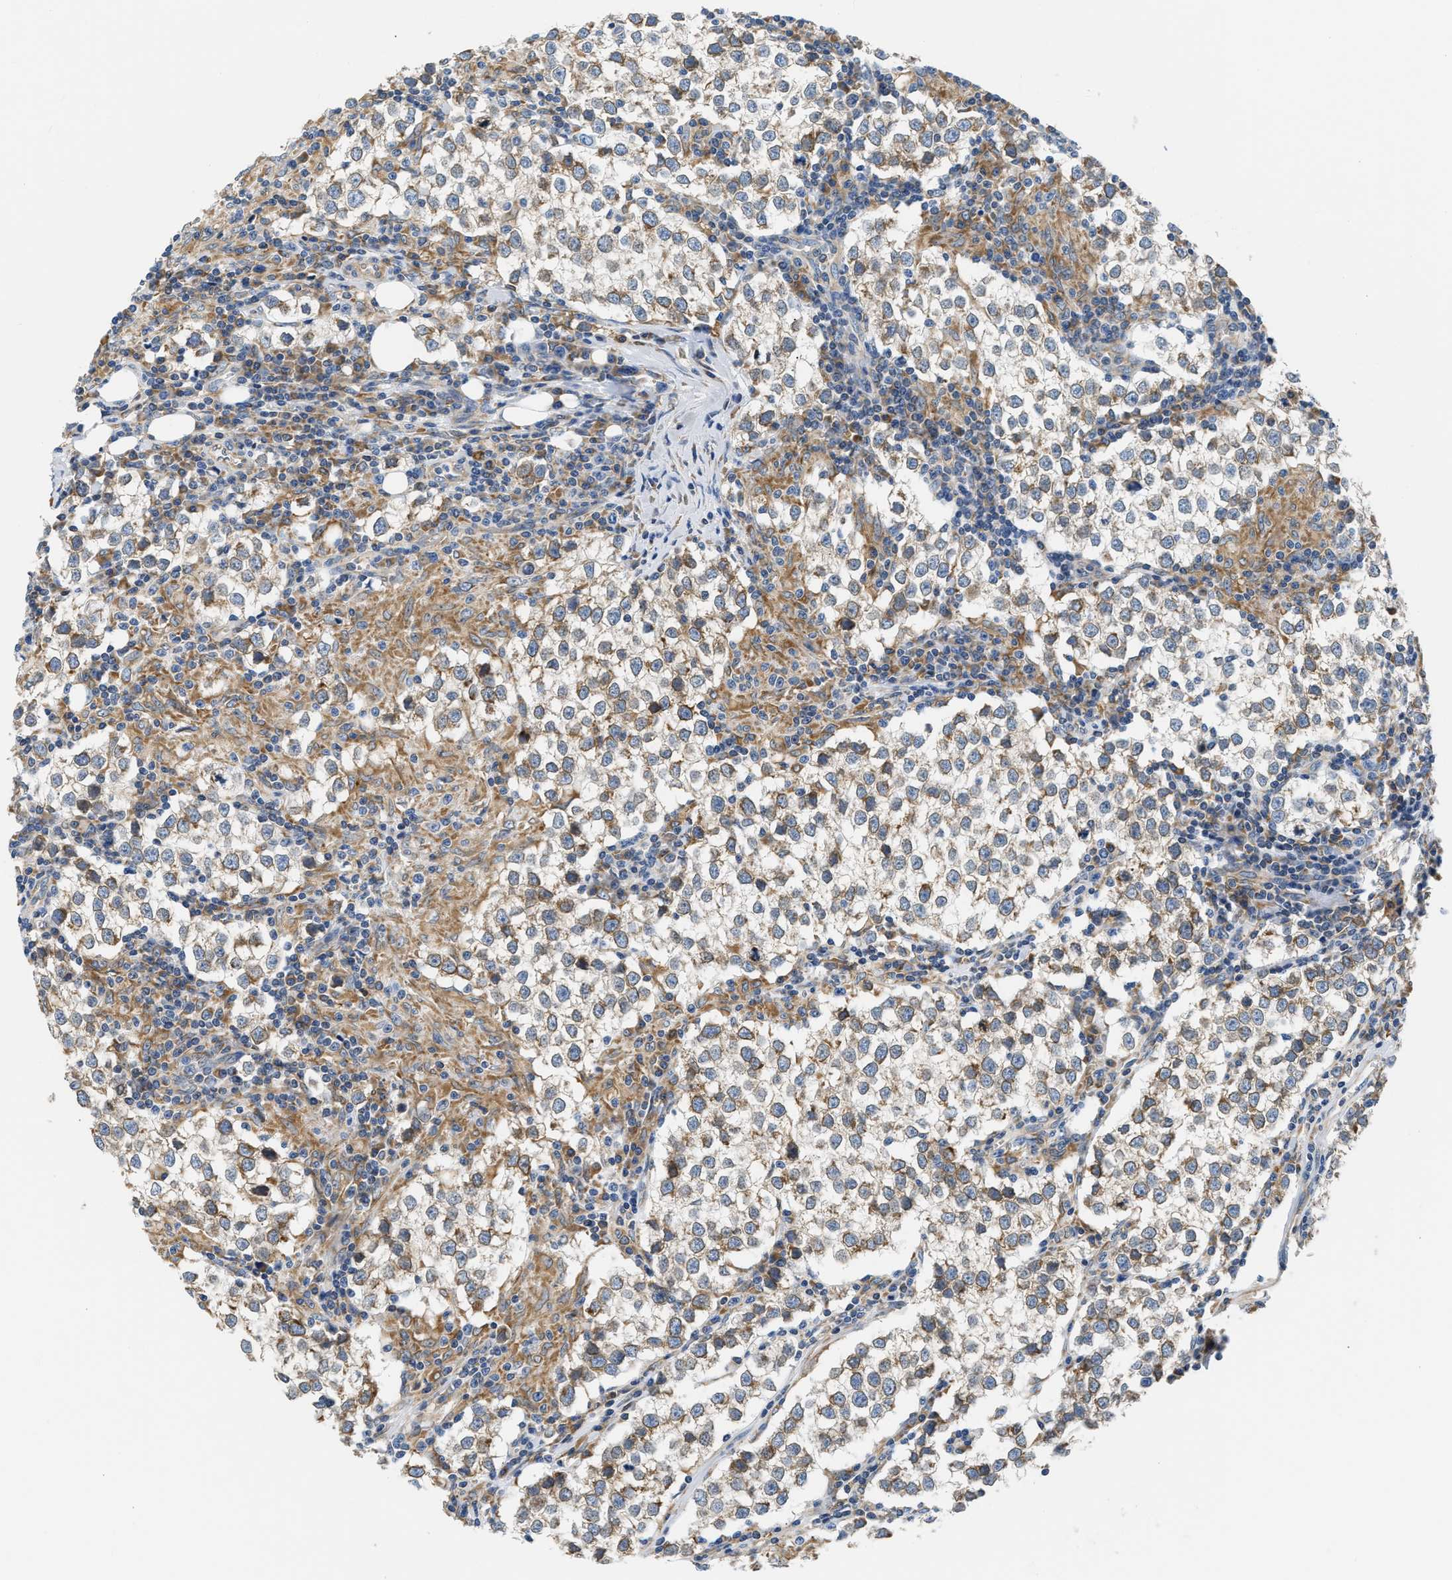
{"staining": {"intensity": "moderate", "quantity": "25%-75%", "location": "cytoplasmic/membranous"}, "tissue": "testis cancer", "cell_type": "Tumor cells", "image_type": "cancer", "snomed": [{"axis": "morphology", "description": "Seminoma, NOS"}, {"axis": "morphology", "description": "Carcinoma, Embryonal, NOS"}, {"axis": "topography", "description": "Testis"}], "caption": "A medium amount of moderate cytoplasmic/membranous positivity is identified in about 25%-75% of tumor cells in testis embryonal carcinoma tissue.", "gene": "HDHD3", "patient": {"sex": "male", "age": 36}}